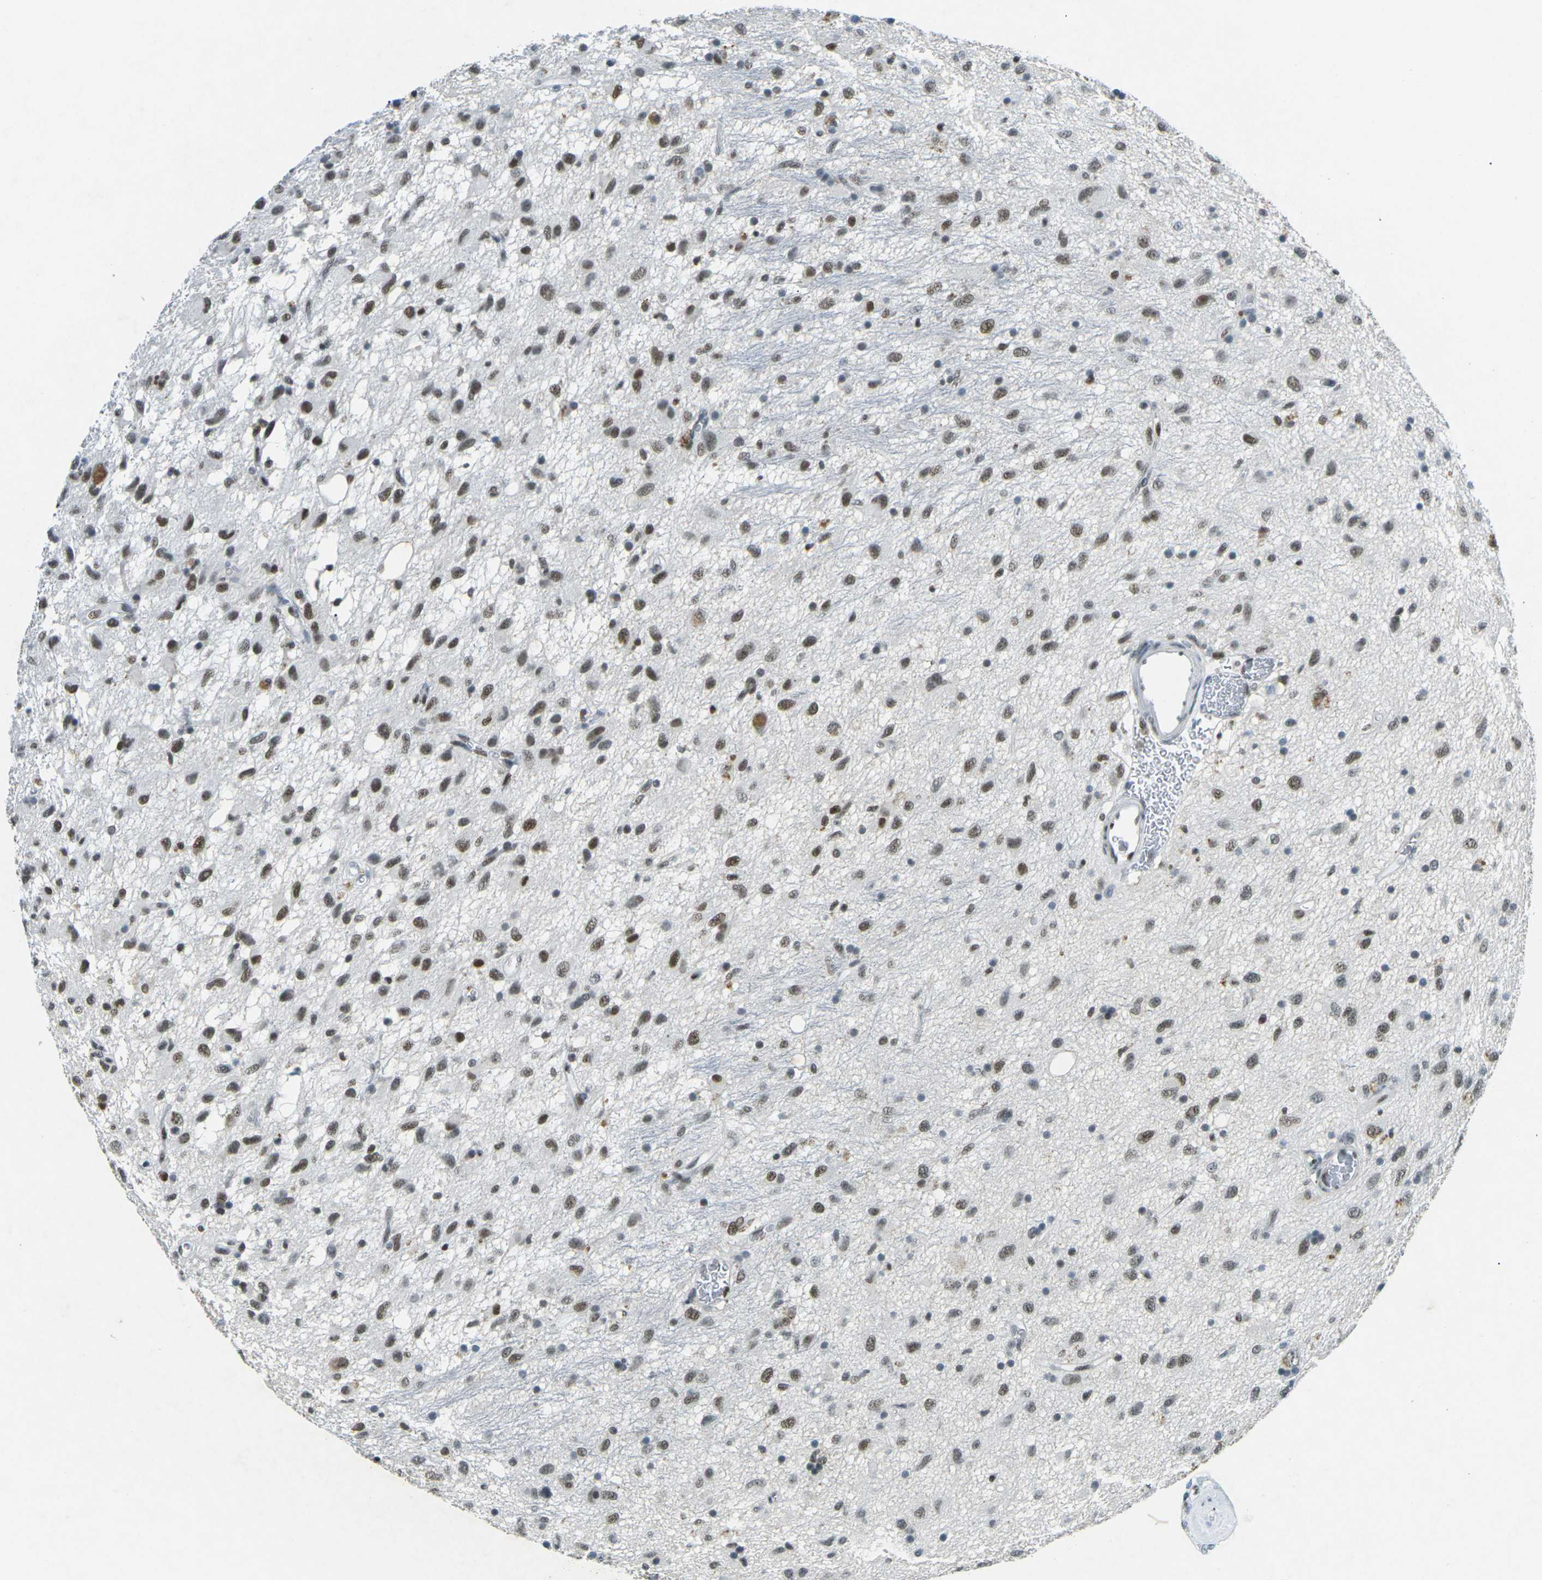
{"staining": {"intensity": "moderate", "quantity": ">75%", "location": "nuclear"}, "tissue": "glioma", "cell_type": "Tumor cells", "image_type": "cancer", "snomed": [{"axis": "morphology", "description": "Glioma, malignant, Low grade"}, {"axis": "topography", "description": "Brain"}], "caption": "A photomicrograph of glioma stained for a protein reveals moderate nuclear brown staining in tumor cells.", "gene": "RB1", "patient": {"sex": "male", "age": 77}}